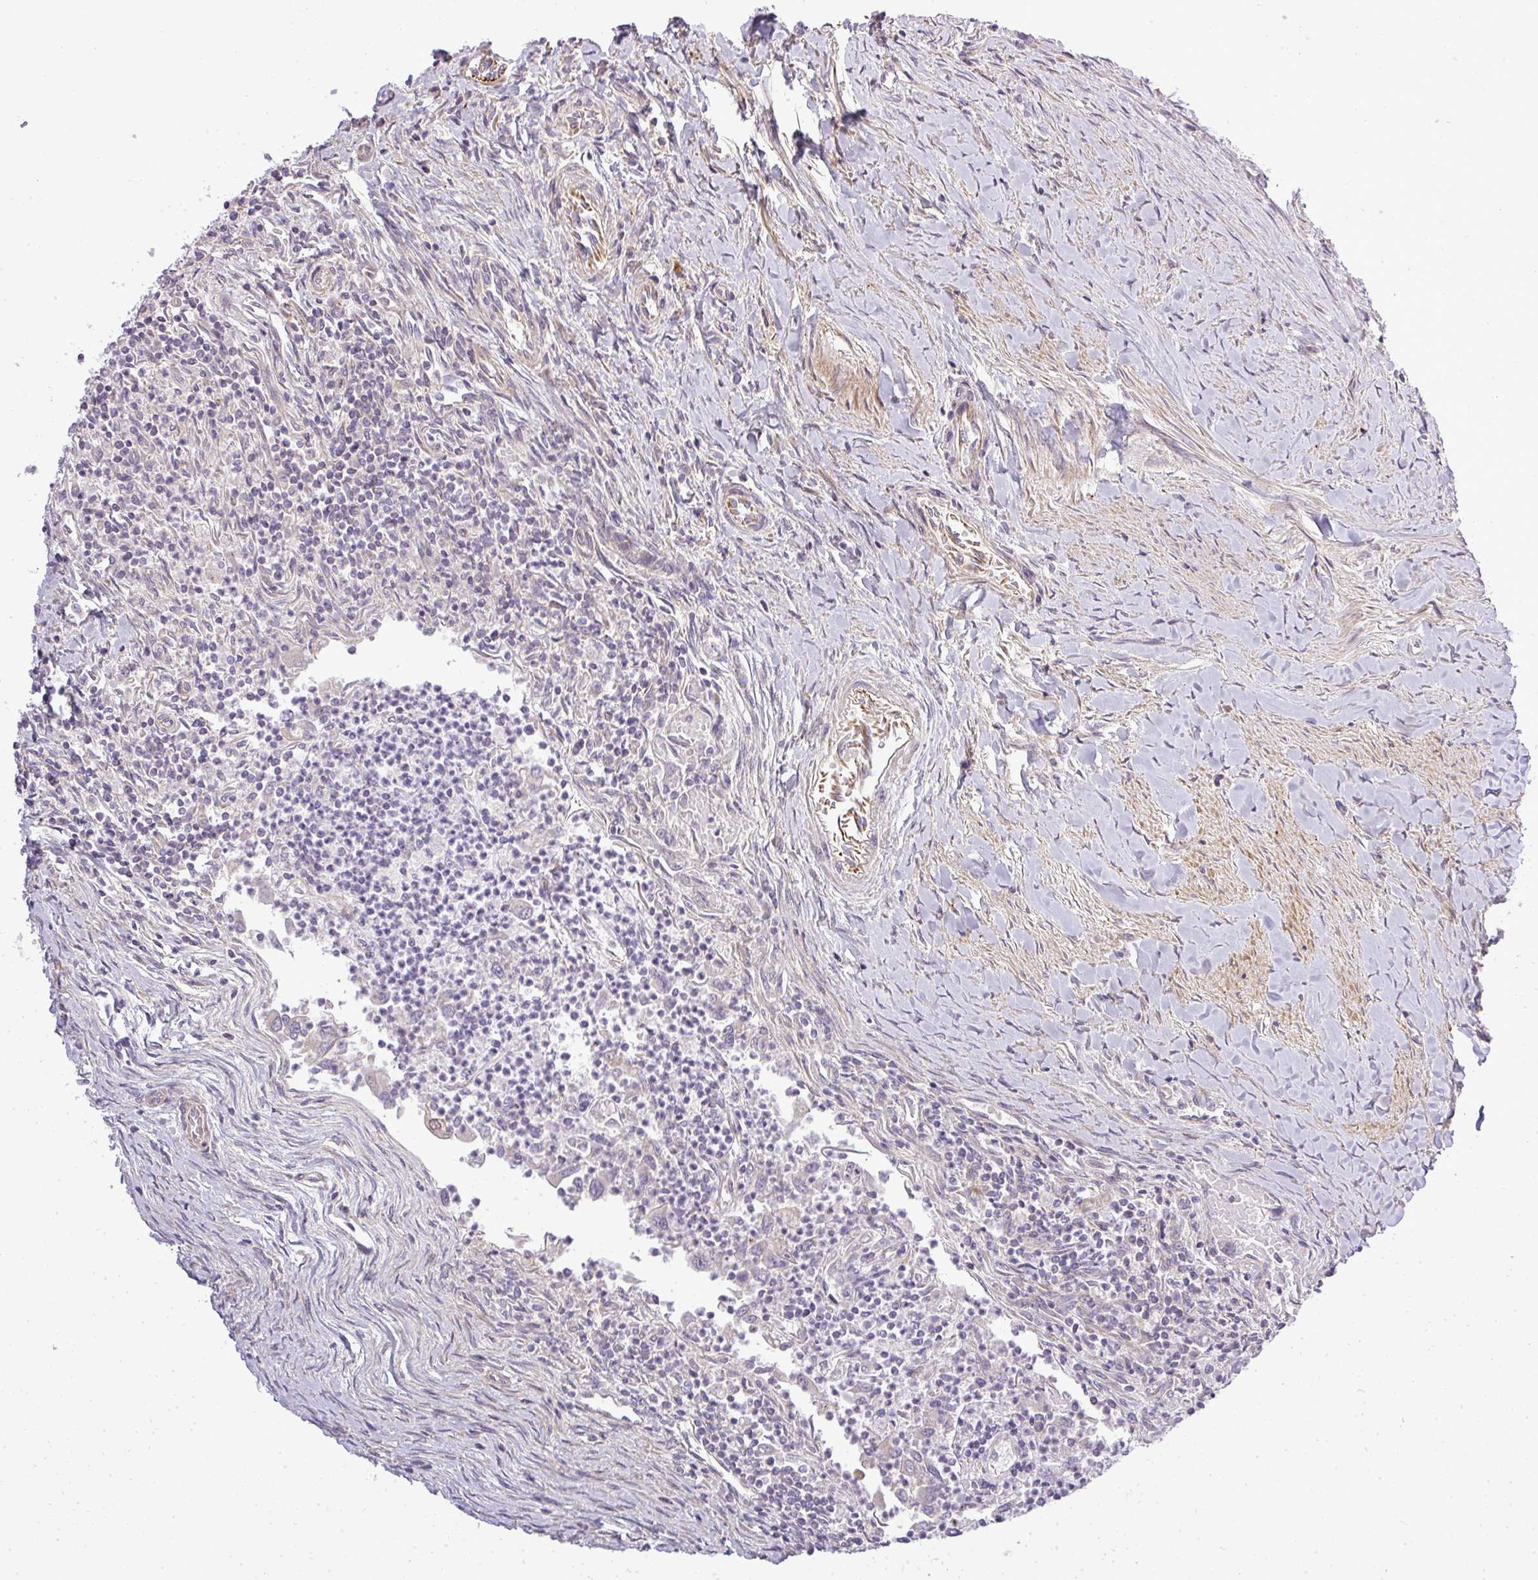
{"staining": {"intensity": "weak", "quantity": "<25%", "location": "cytoplasmic/membranous"}, "tissue": "colorectal cancer", "cell_type": "Tumor cells", "image_type": "cancer", "snomed": [{"axis": "morphology", "description": "Adenocarcinoma, NOS"}, {"axis": "topography", "description": "Colon"}], "caption": "Colorectal cancer was stained to show a protein in brown. There is no significant positivity in tumor cells.", "gene": "ZDHHC1", "patient": {"sex": "female", "age": 67}}